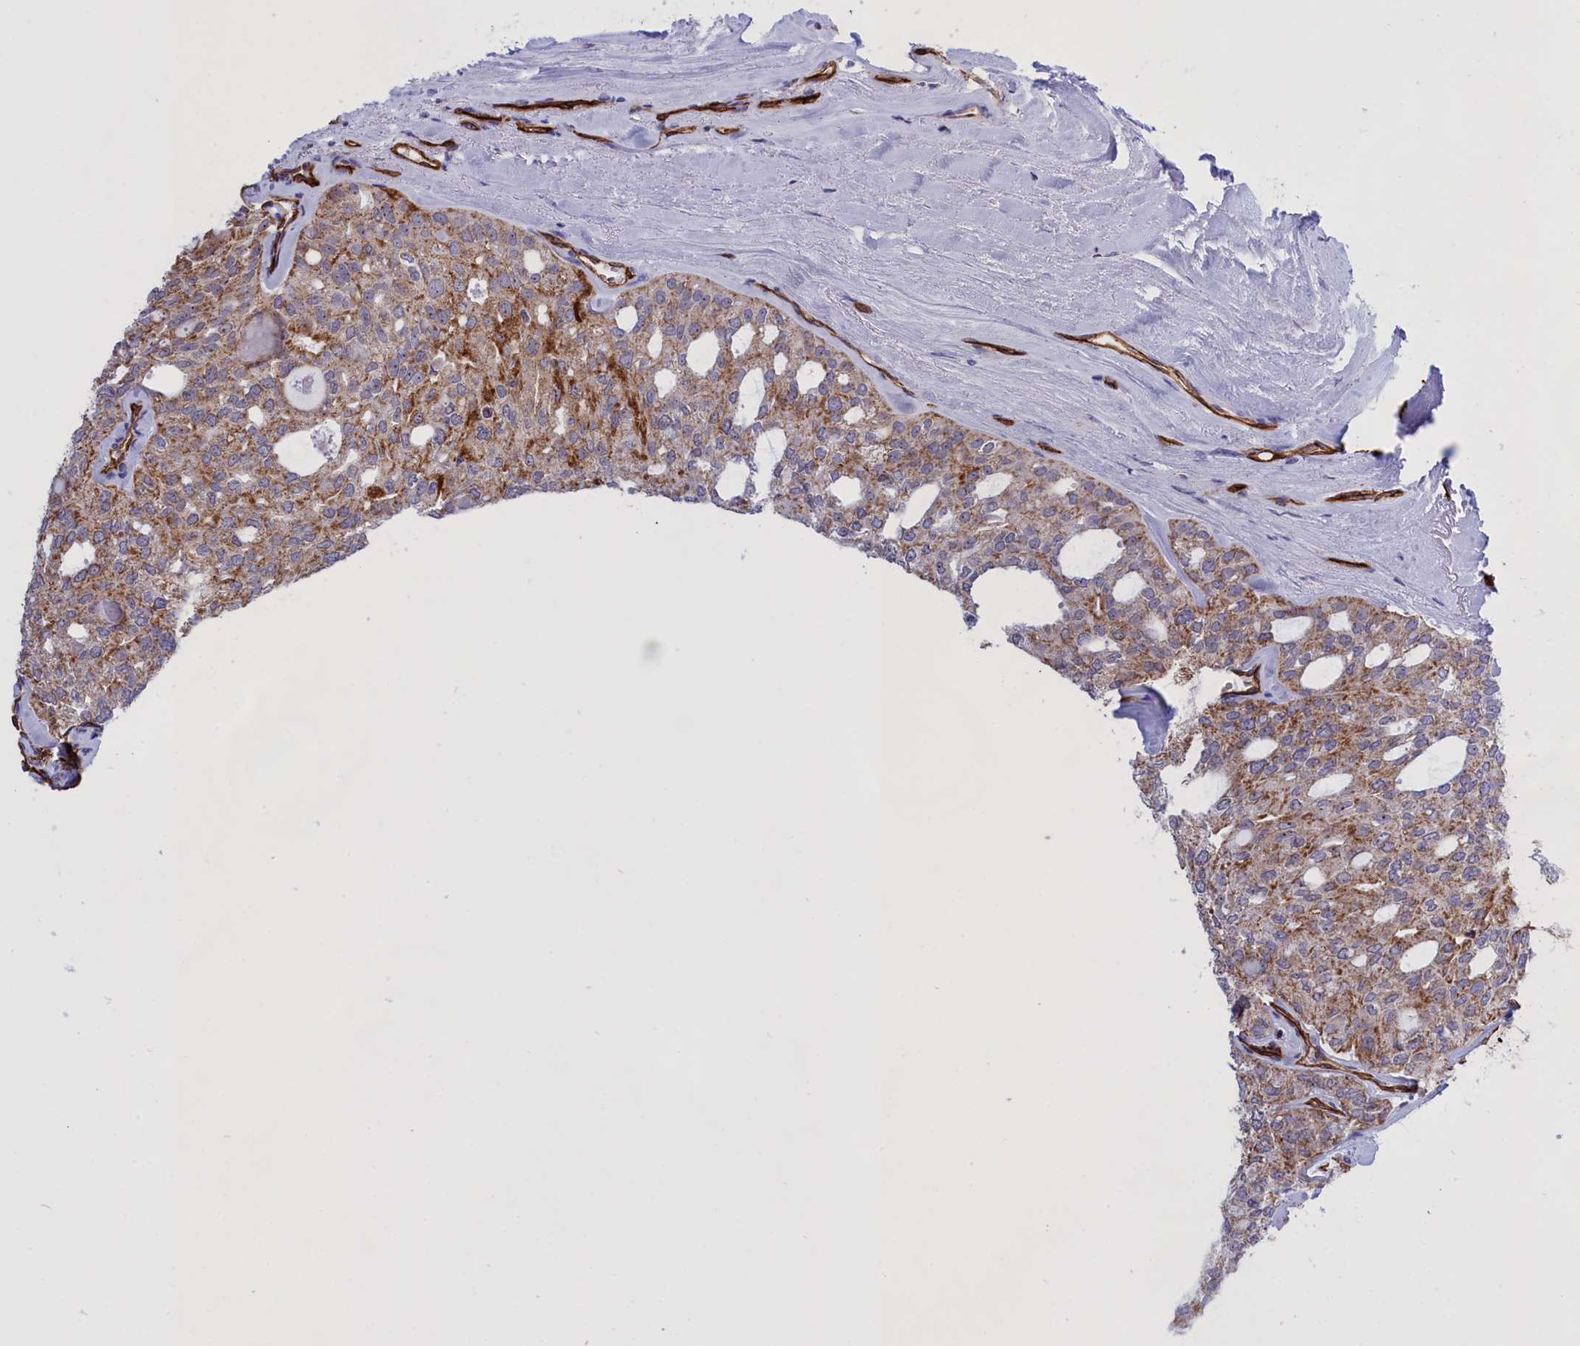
{"staining": {"intensity": "moderate", "quantity": ">75%", "location": "cytoplasmic/membranous"}, "tissue": "thyroid cancer", "cell_type": "Tumor cells", "image_type": "cancer", "snomed": [{"axis": "morphology", "description": "Follicular adenoma carcinoma, NOS"}, {"axis": "topography", "description": "Thyroid gland"}], "caption": "Moderate cytoplasmic/membranous positivity is present in about >75% of tumor cells in thyroid follicular adenoma carcinoma. (Stains: DAB (3,3'-diaminobenzidine) in brown, nuclei in blue, Microscopy: brightfield microscopy at high magnification).", "gene": "MPND", "patient": {"sex": "male", "age": 75}}